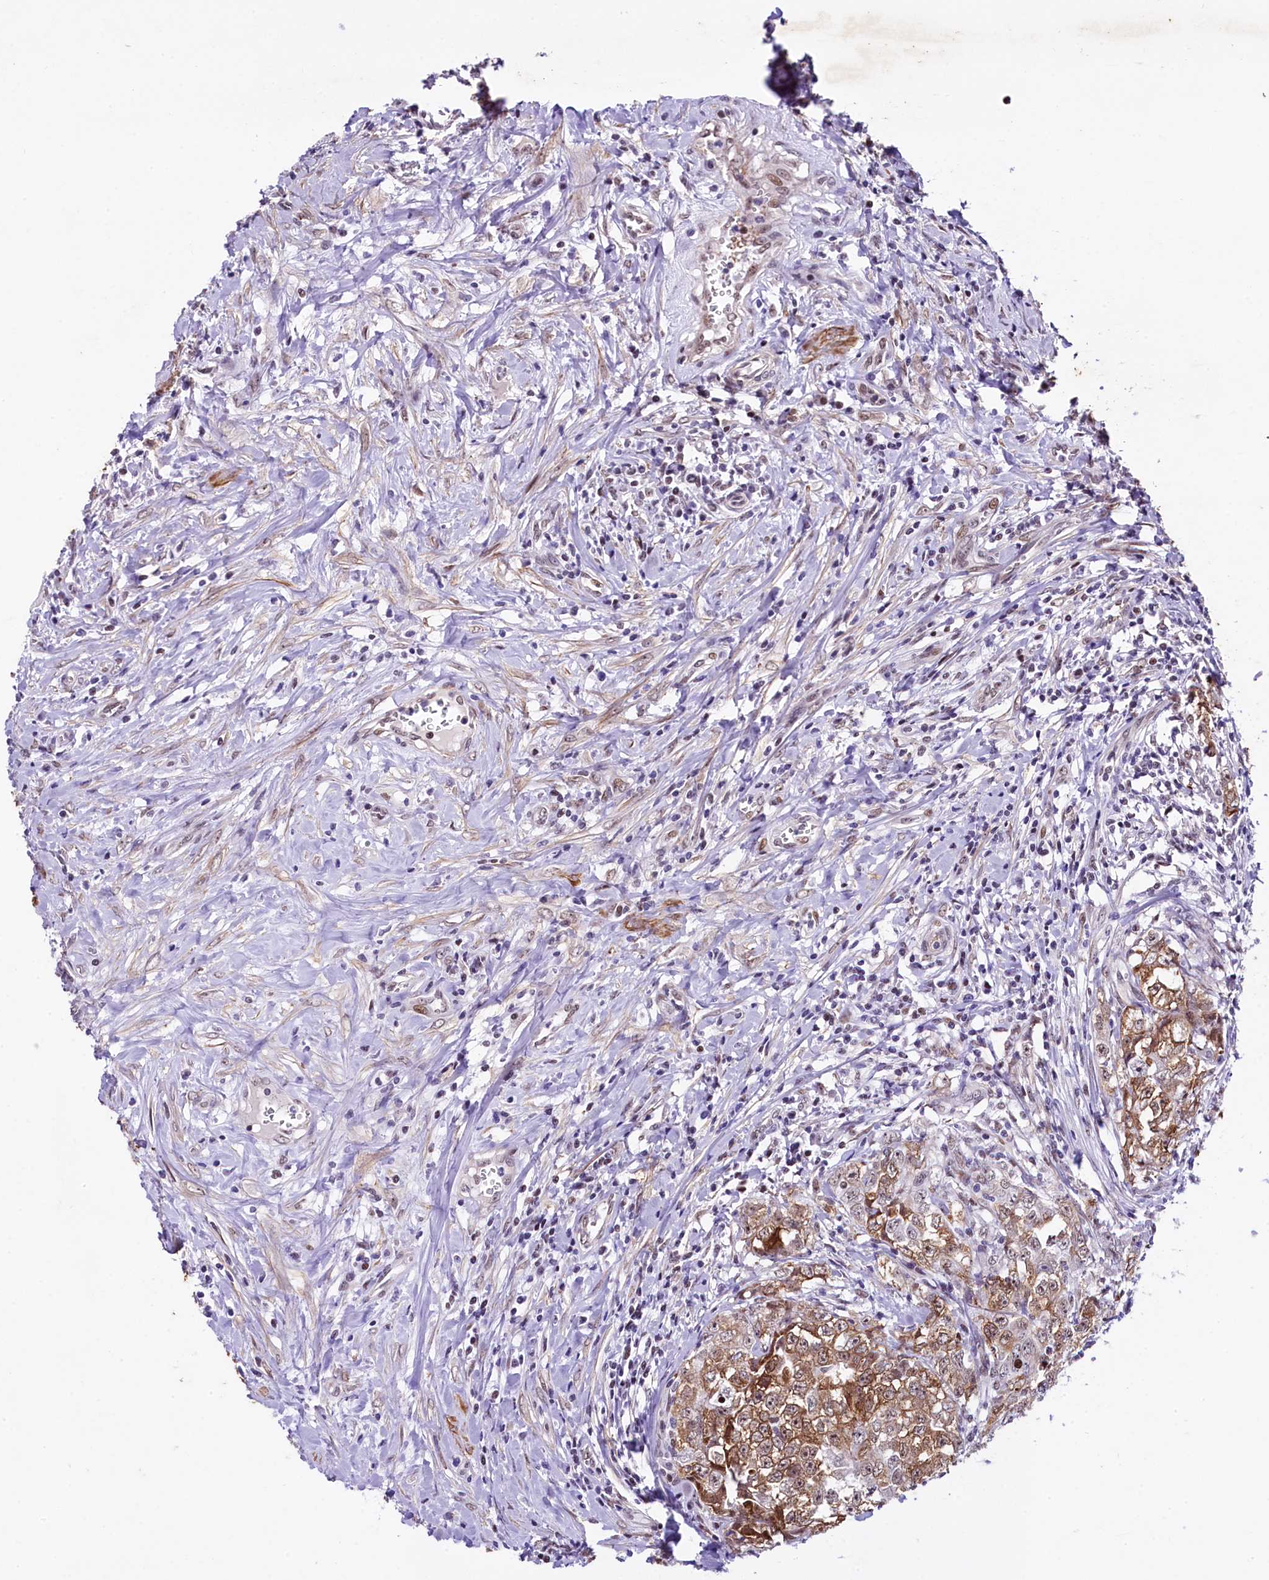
{"staining": {"intensity": "moderate", "quantity": ">75%", "location": "cytoplasmic/membranous,nuclear"}, "tissue": "testis cancer", "cell_type": "Tumor cells", "image_type": "cancer", "snomed": [{"axis": "morphology", "description": "Seminoma, NOS"}, {"axis": "morphology", "description": "Carcinoma, Embryonal, NOS"}, {"axis": "topography", "description": "Testis"}], "caption": "Immunohistochemical staining of testis cancer shows medium levels of moderate cytoplasmic/membranous and nuclear positivity in approximately >75% of tumor cells. (Brightfield microscopy of DAB IHC at high magnification).", "gene": "SAMD10", "patient": {"sex": "male", "age": 43}}